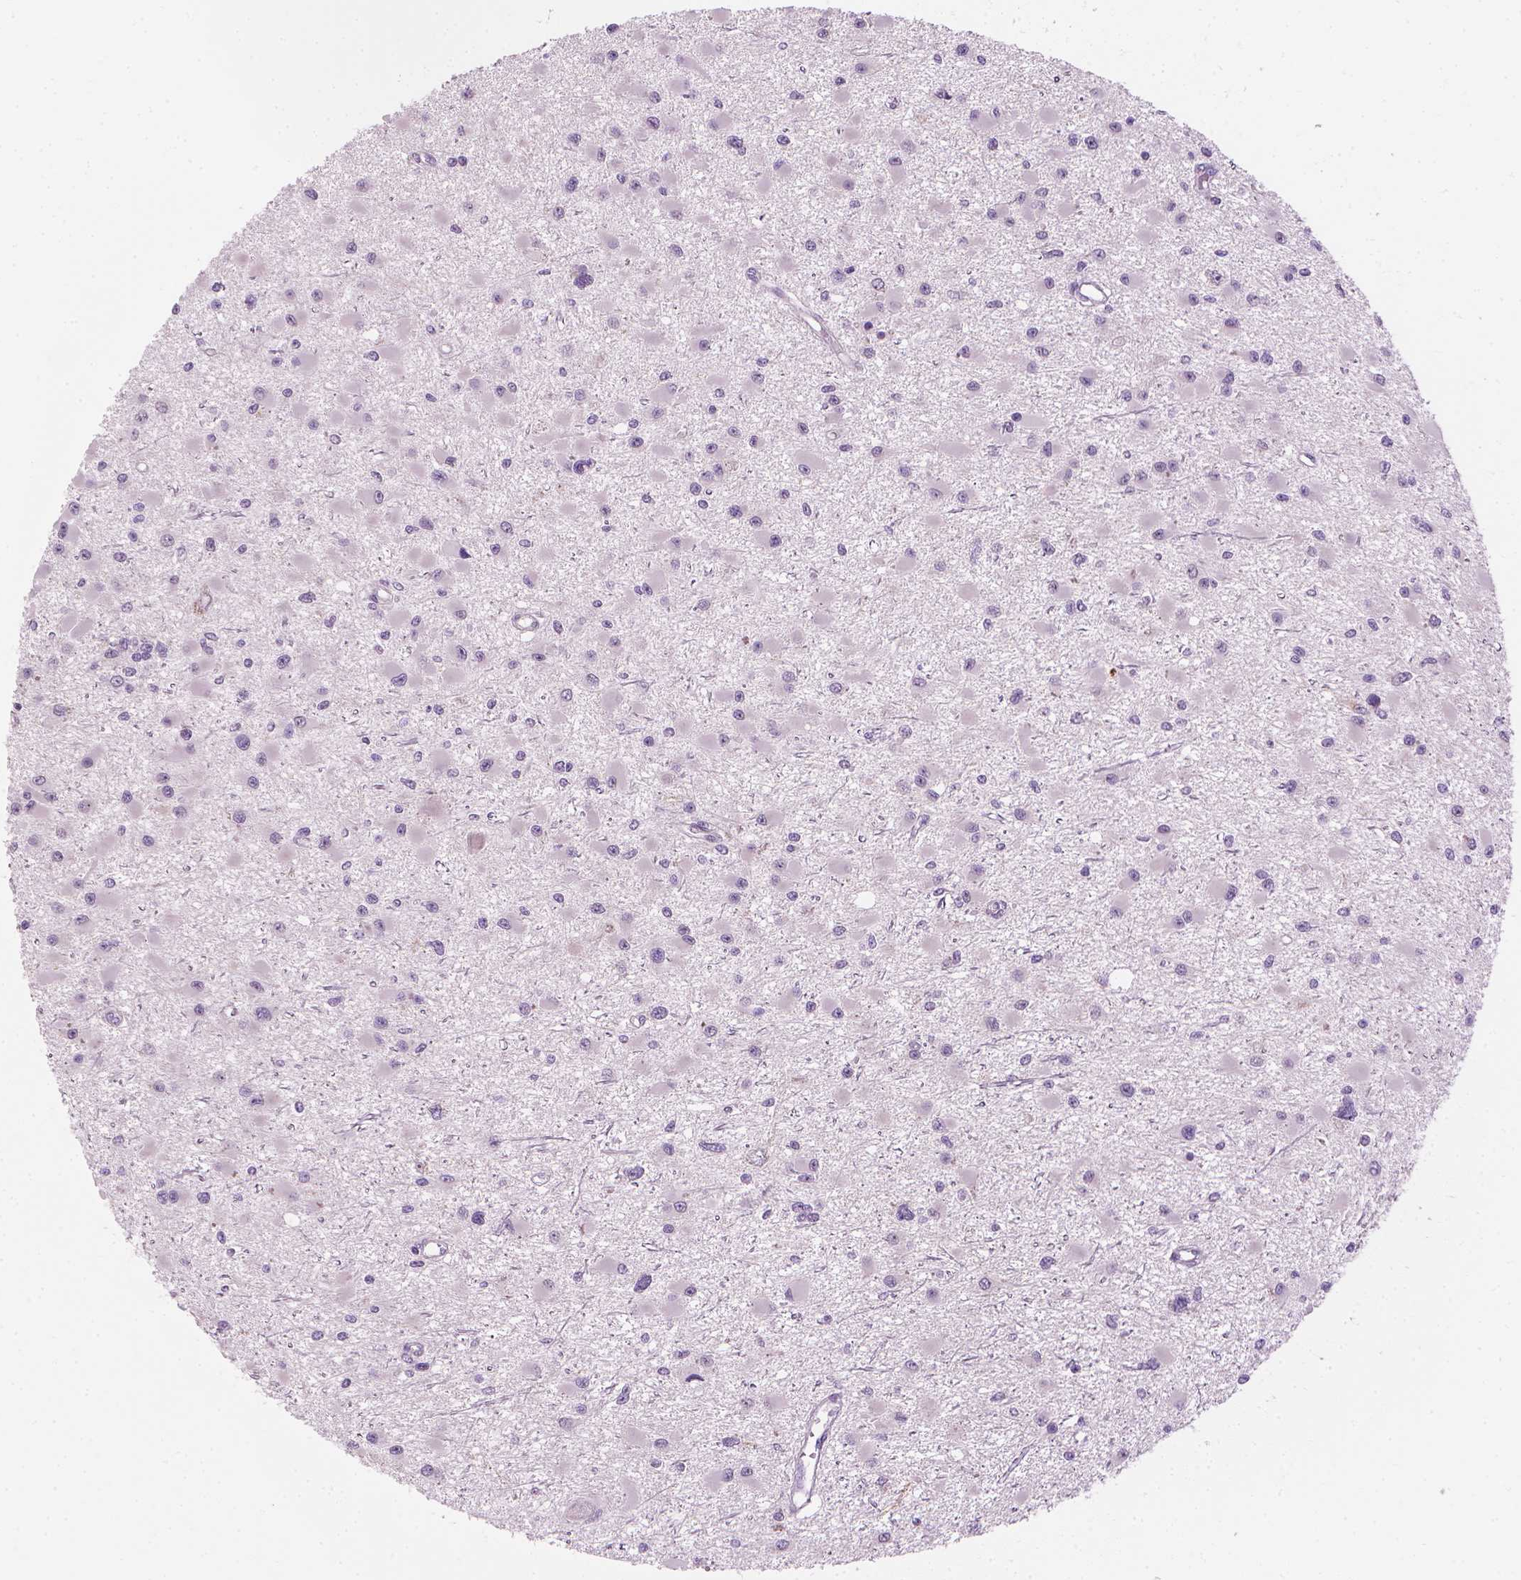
{"staining": {"intensity": "negative", "quantity": "none", "location": "none"}, "tissue": "glioma", "cell_type": "Tumor cells", "image_type": "cancer", "snomed": [{"axis": "morphology", "description": "Glioma, malignant, High grade"}, {"axis": "topography", "description": "Brain"}], "caption": "Tumor cells show no significant protein expression in glioma.", "gene": "CFAP126", "patient": {"sex": "male", "age": 54}}